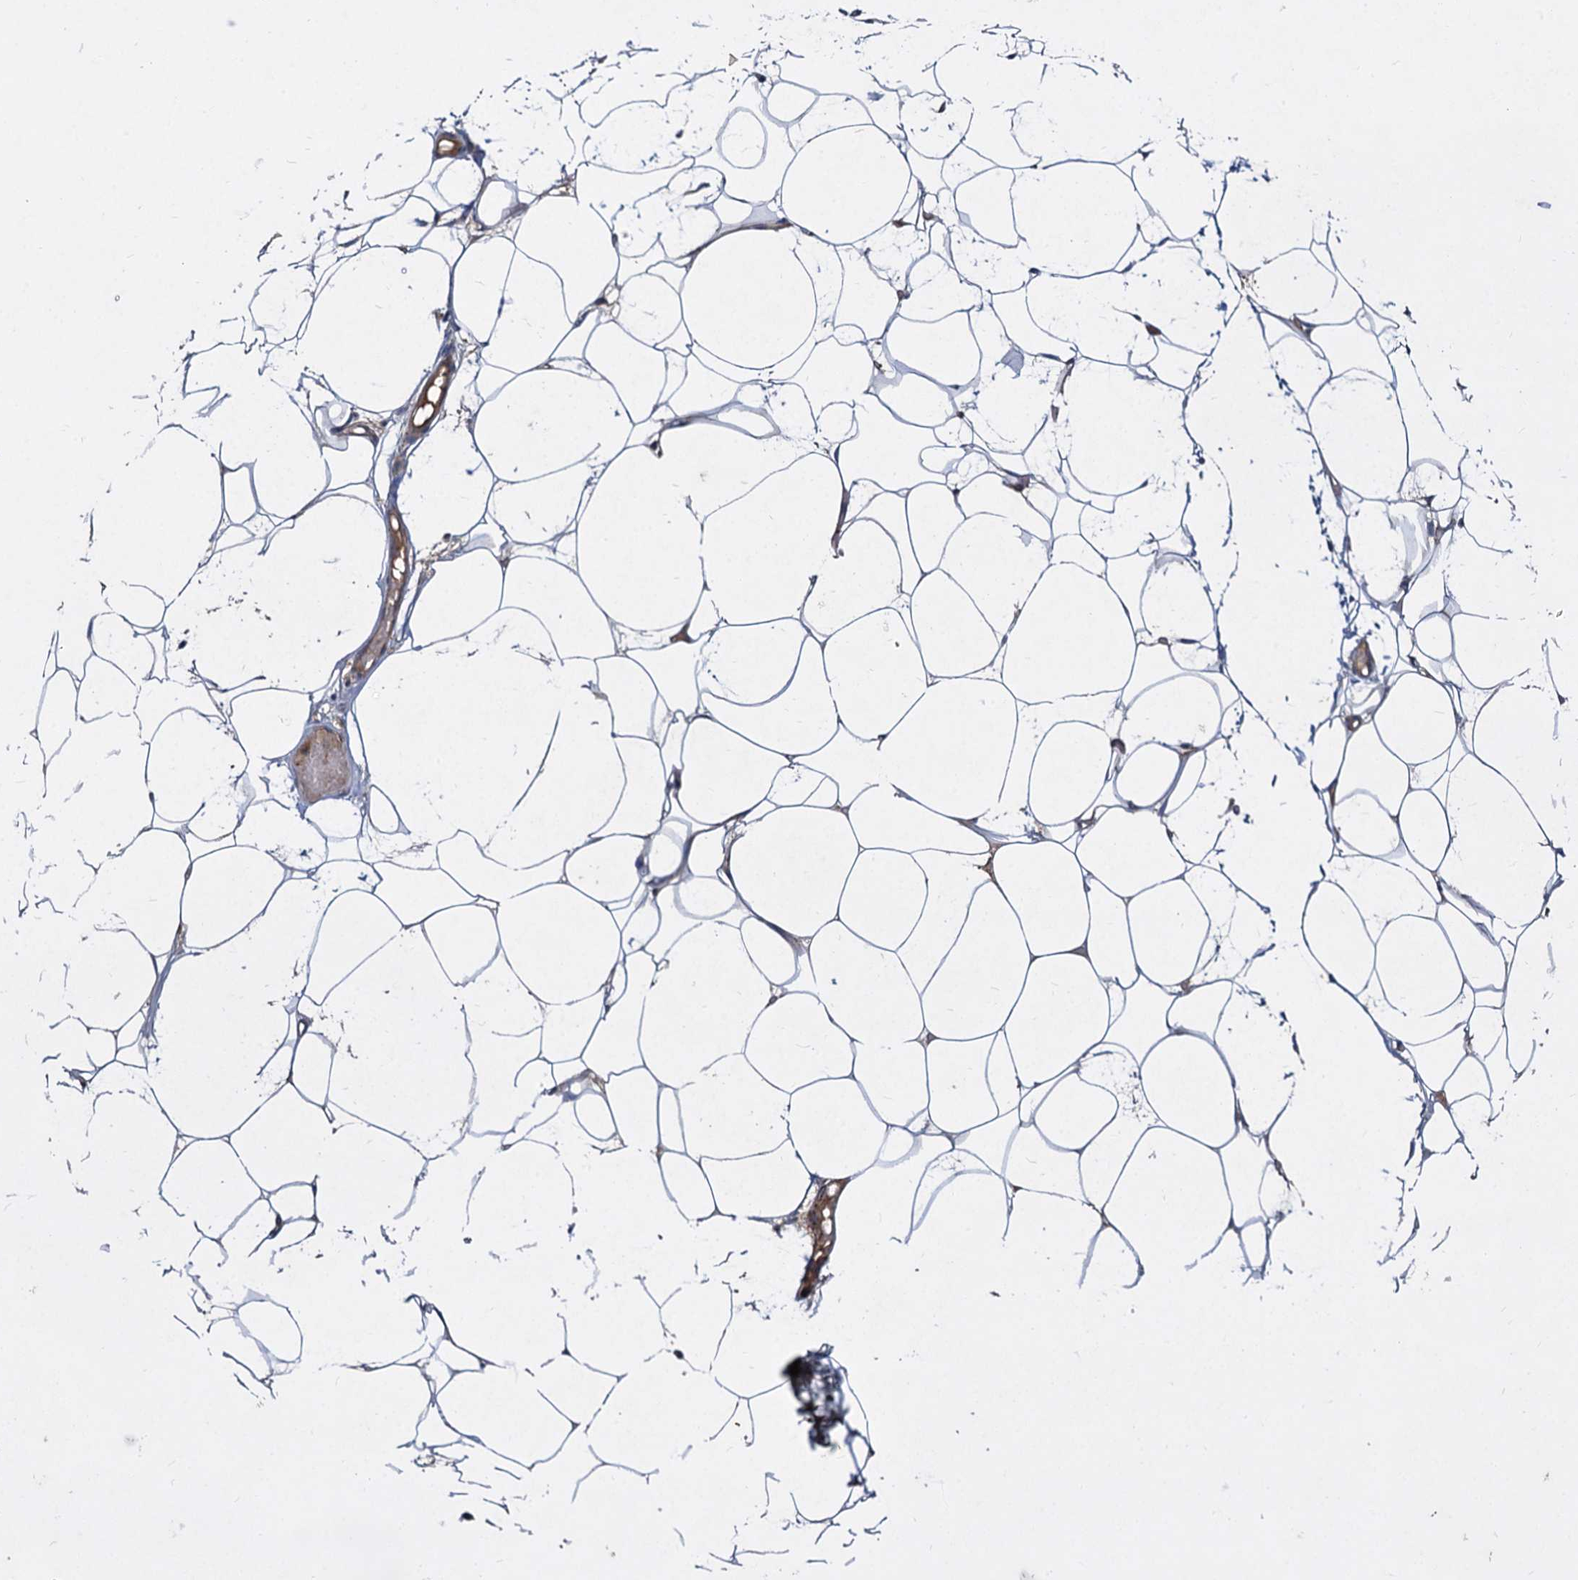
{"staining": {"intensity": "negative", "quantity": "none", "location": "none"}, "tissue": "adipose tissue", "cell_type": "Adipocytes", "image_type": "normal", "snomed": [{"axis": "morphology", "description": "Normal tissue, NOS"}, {"axis": "topography", "description": "Breast"}], "caption": "The image demonstrates no staining of adipocytes in unremarkable adipose tissue. The staining was performed using DAB to visualize the protein expression in brown, while the nuclei were stained in blue with hematoxylin (Magnification: 20x).", "gene": "ALKBH7", "patient": {"sex": "female", "age": 23}}